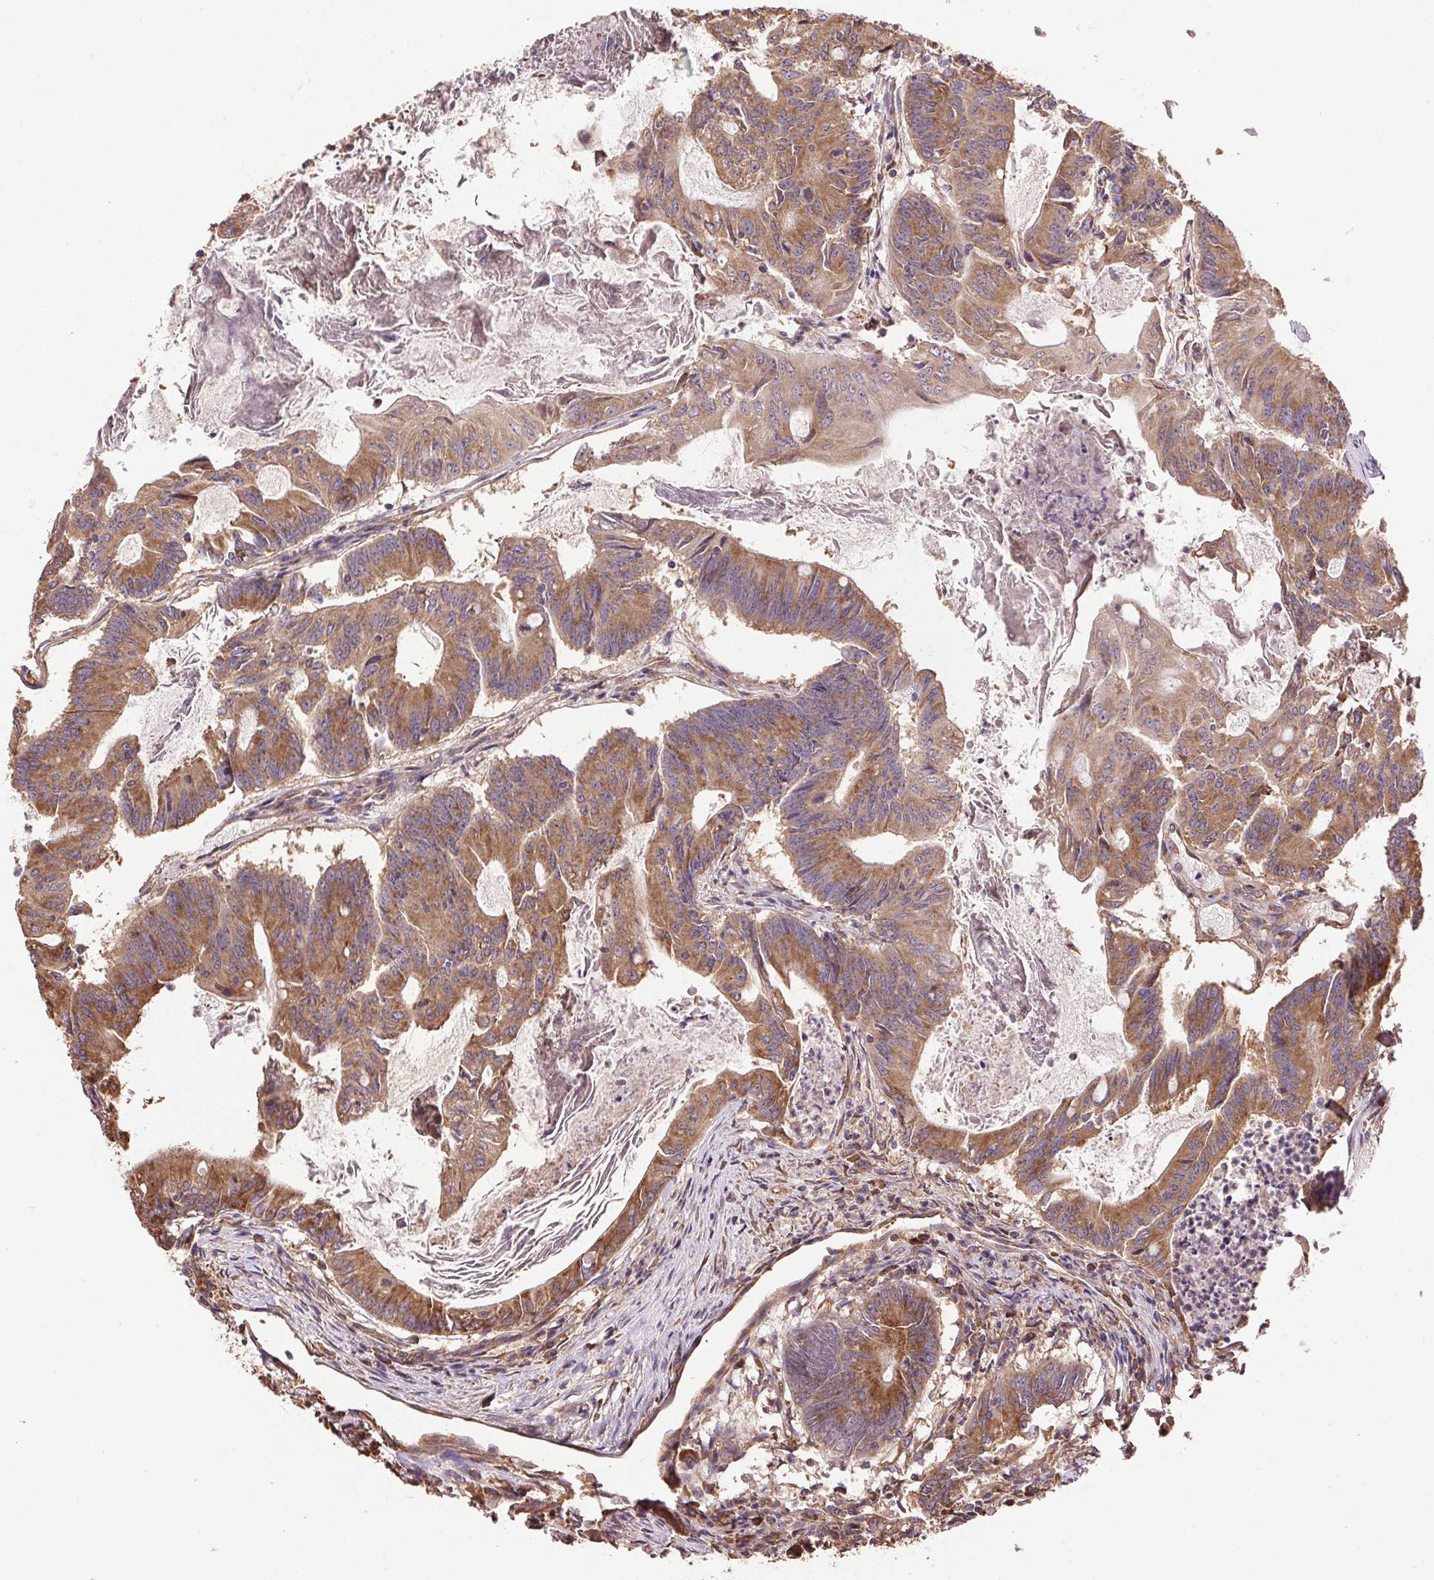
{"staining": {"intensity": "moderate", "quantity": ">75%", "location": "cytoplasmic/membranous"}, "tissue": "colorectal cancer", "cell_type": "Tumor cells", "image_type": "cancer", "snomed": [{"axis": "morphology", "description": "Adenocarcinoma, NOS"}, {"axis": "topography", "description": "Colon"}], "caption": "Moderate cytoplasmic/membranous positivity is identified in approximately >75% of tumor cells in colorectal adenocarcinoma.", "gene": "EIF2S1", "patient": {"sex": "female", "age": 70}}